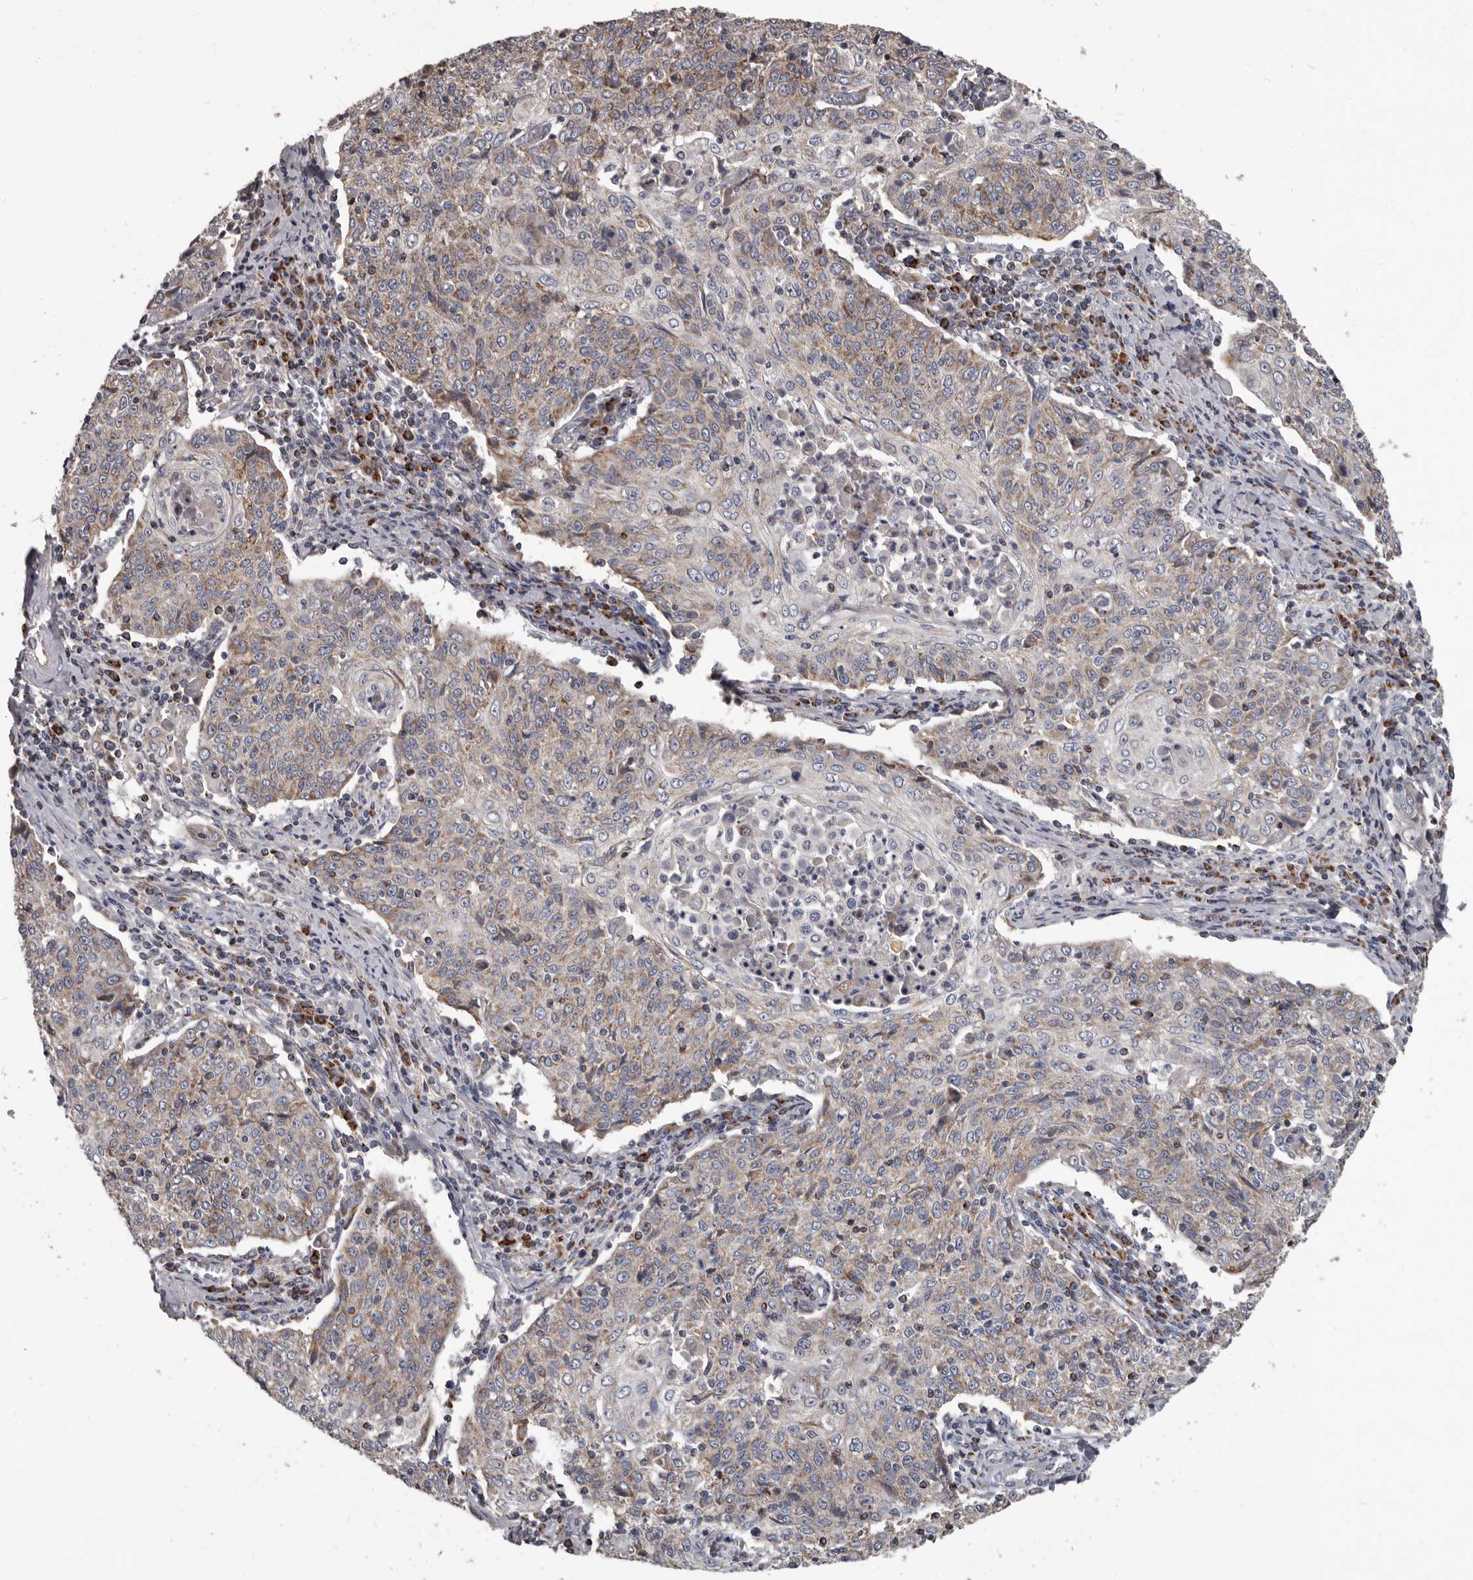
{"staining": {"intensity": "weak", "quantity": ">75%", "location": "cytoplasmic/membranous"}, "tissue": "cervical cancer", "cell_type": "Tumor cells", "image_type": "cancer", "snomed": [{"axis": "morphology", "description": "Squamous cell carcinoma, NOS"}, {"axis": "topography", "description": "Cervix"}], "caption": "Immunohistochemistry staining of cervical cancer (squamous cell carcinoma), which reveals low levels of weak cytoplasmic/membranous staining in about >75% of tumor cells indicating weak cytoplasmic/membranous protein expression. The staining was performed using DAB (brown) for protein detection and nuclei were counterstained in hematoxylin (blue).", "gene": "ALDH5A1", "patient": {"sex": "female", "age": 48}}